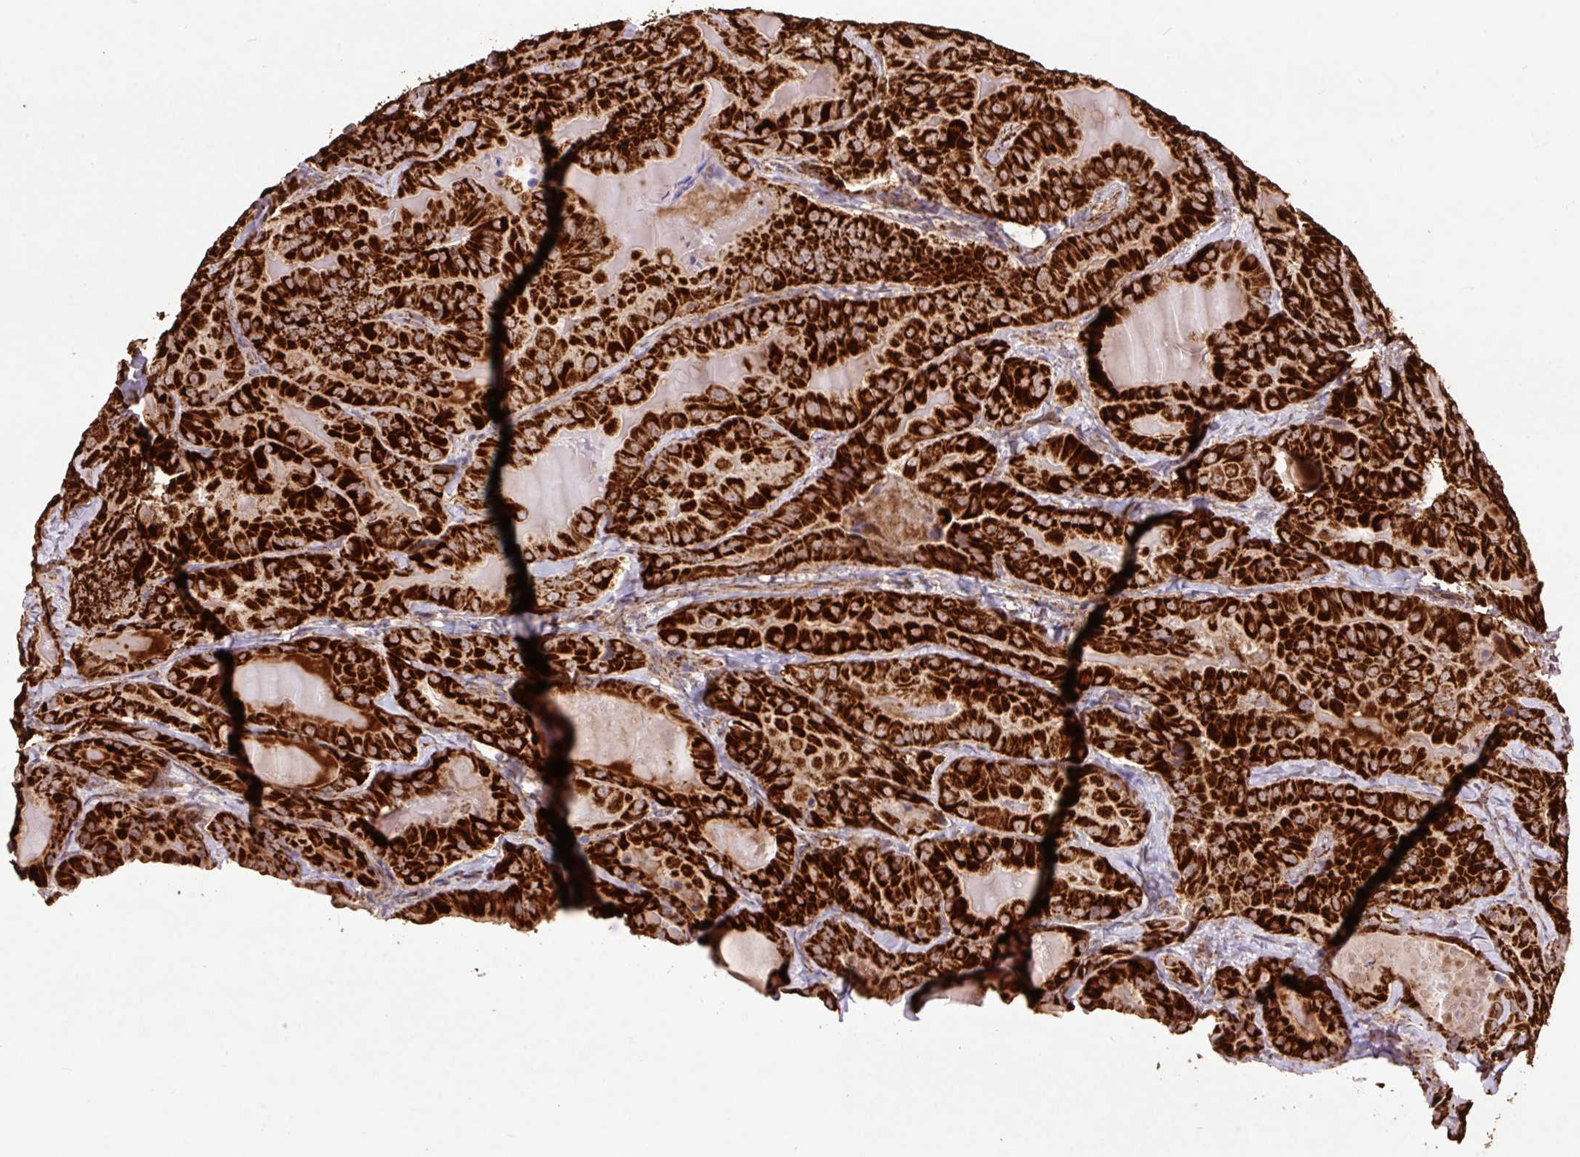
{"staining": {"intensity": "strong", "quantity": ">75%", "location": "cytoplasmic/membranous"}, "tissue": "thyroid cancer", "cell_type": "Tumor cells", "image_type": "cancer", "snomed": [{"axis": "morphology", "description": "Papillary adenocarcinoma, NOS"}, {"axis": "topography", "description": "Thyroid gland"}], "caption": "Papillary adenocarcinoma (thyroid) stained for a protein demonstrates strong cytoplasmic/membranous positivity in tumor cells.", "gene": "ATP5F1A", "patient": {"sex": "female", "age": 68}}